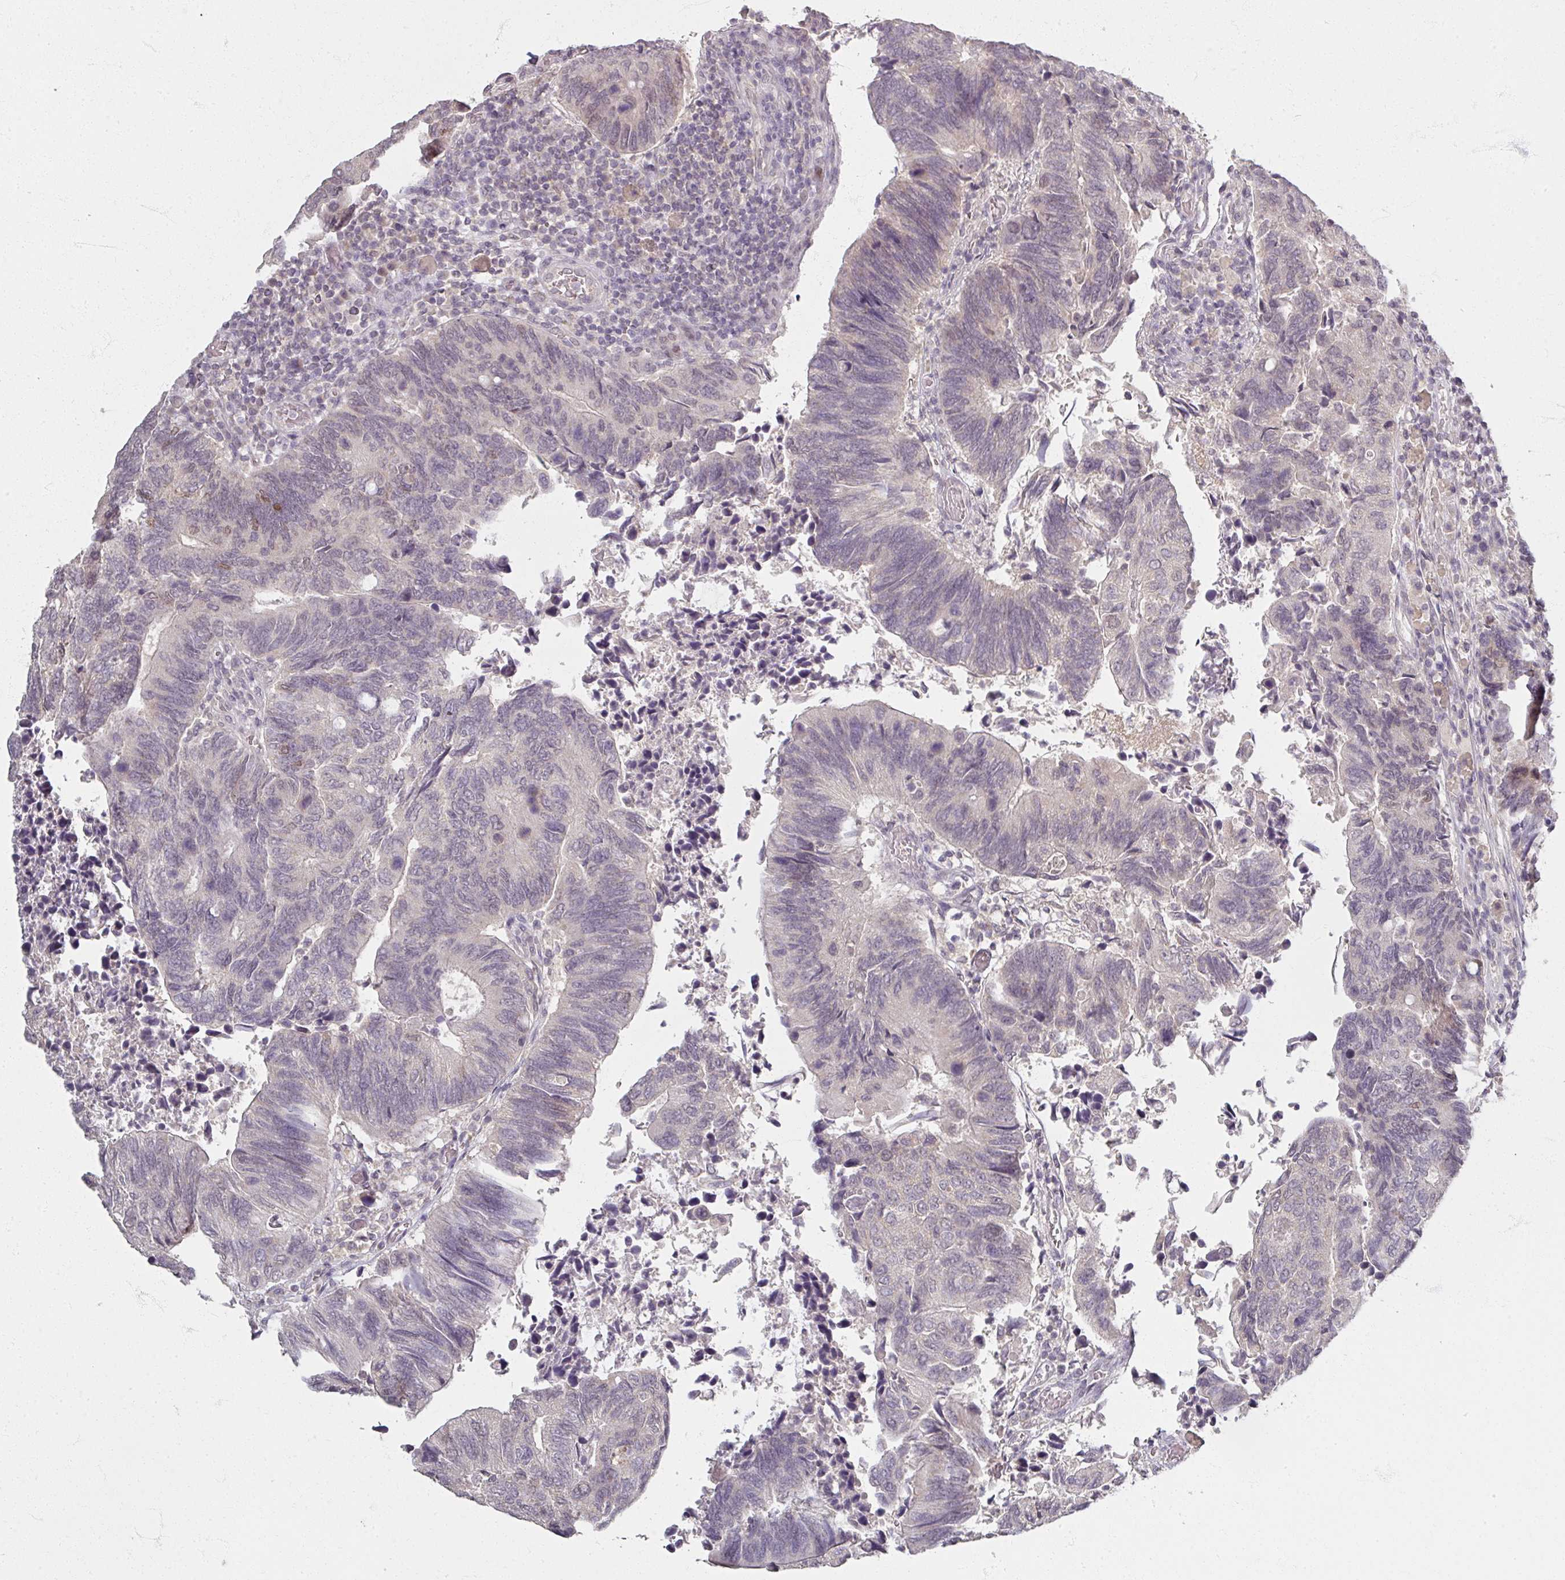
{"staining": {"intensity": "weak", "quantity": "<25%", "location": "nuclear"}, "tissue": "colorectal cancer", "cell_type": "Tumor cells", "image_type": "cancer", "snomed": [{"axis": "morphology", "description": "Adenocarcinoma, NOS"}, {"axis": "topography", "description": "Colon"}], "caption": "Immunohistochemistry (IHC) of colorectal cancer exhibits no positivity in tumor cells. Brightfield microscopy of IHC stained with DAB (3,3'-diaminobenzidine) (brown) and hematoxylin (blue), captured at high magnification.", "gene": "SOX11", "patient": {"sex": "male", "age": 87}}